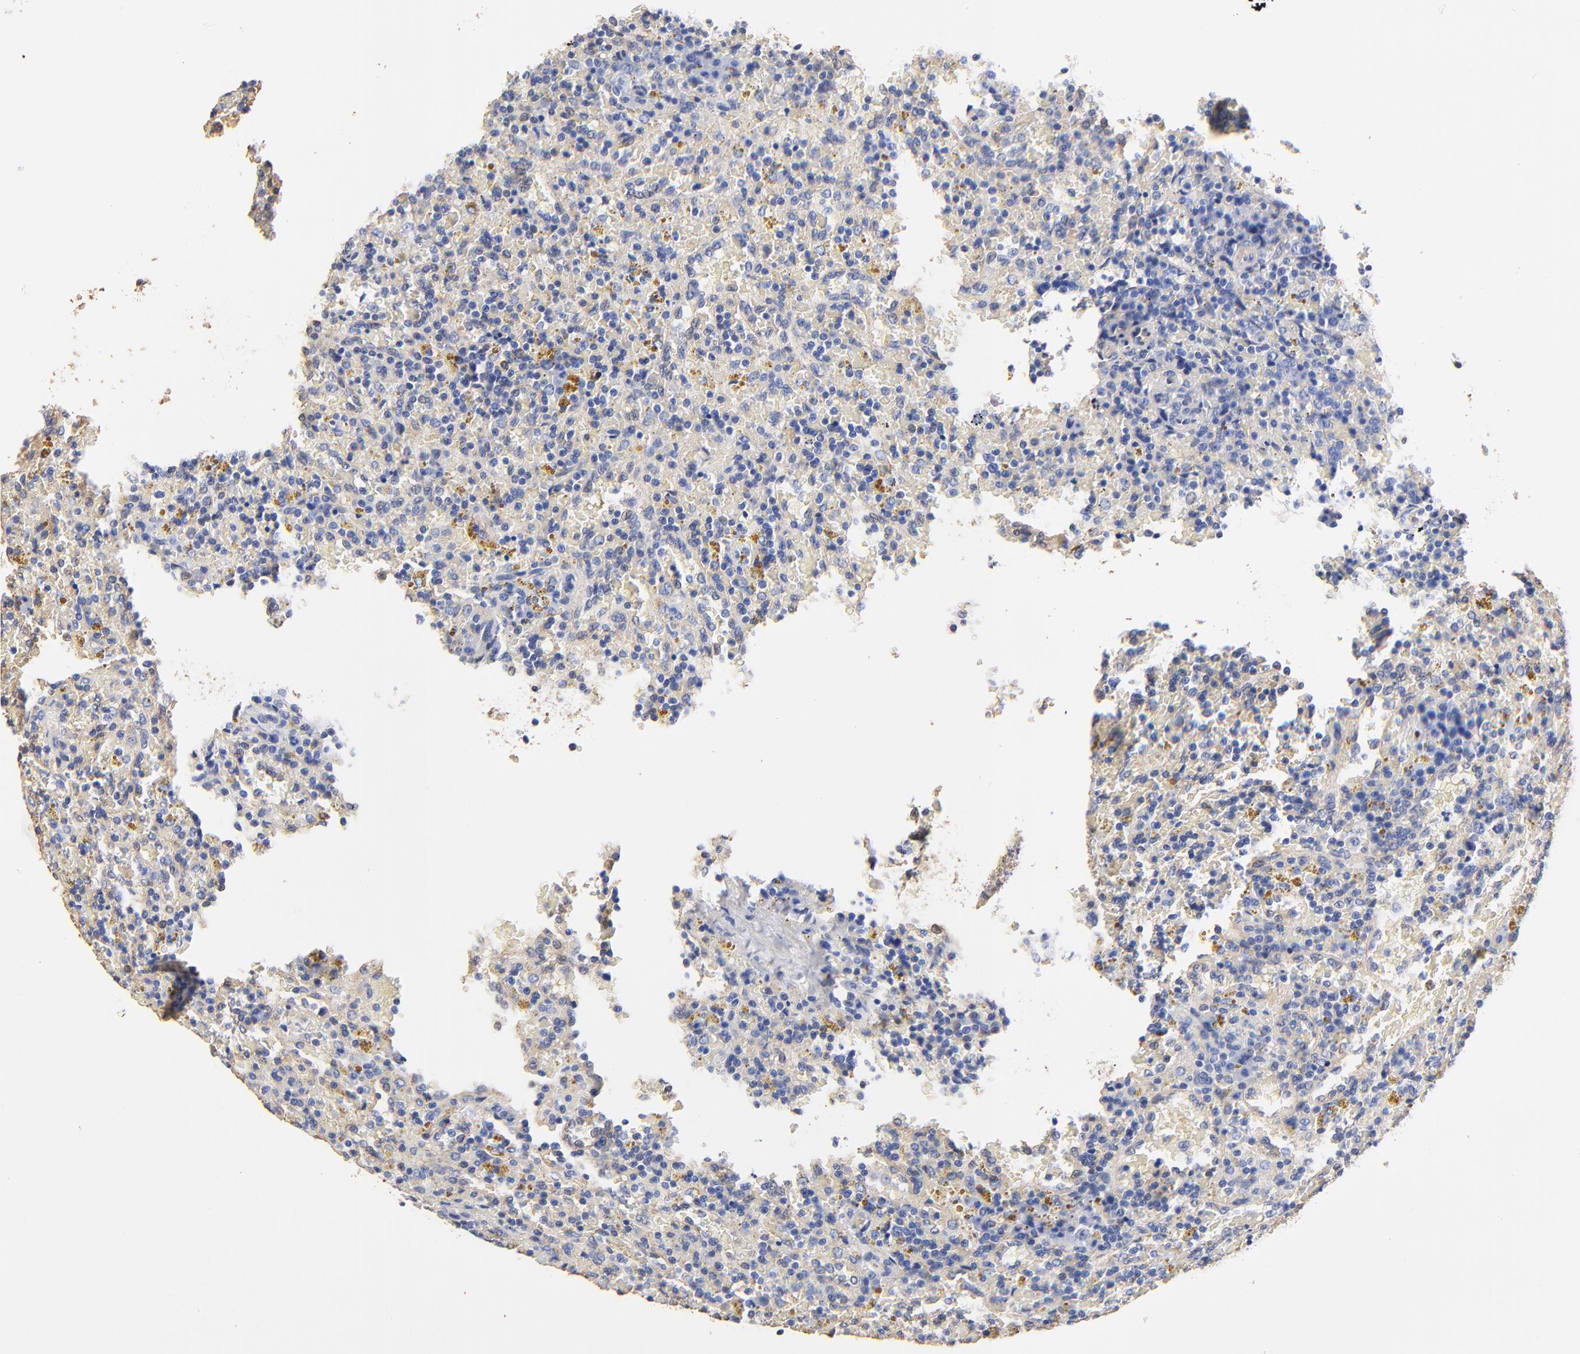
{"staining": {"intensity": "negative", "quantity": "none", "location": "none"}, "tissue": "lymphoma", "cell_type": "Tumor cells", "image_type": "cancer", "snomed": [{"axis": "morphology", "description": "Malignant lymphoma, non-Hodgkin's type, Low grade"}, {"axis": "topography", "description": "Spleen"}], "caption": "High power microscopy micrograph of an IHC histopathology image of lymphoma, revealing no significant positivity in tumor cells.", "gene": "TAGLN2", "patient": {"sex": "female", "age": 65}}